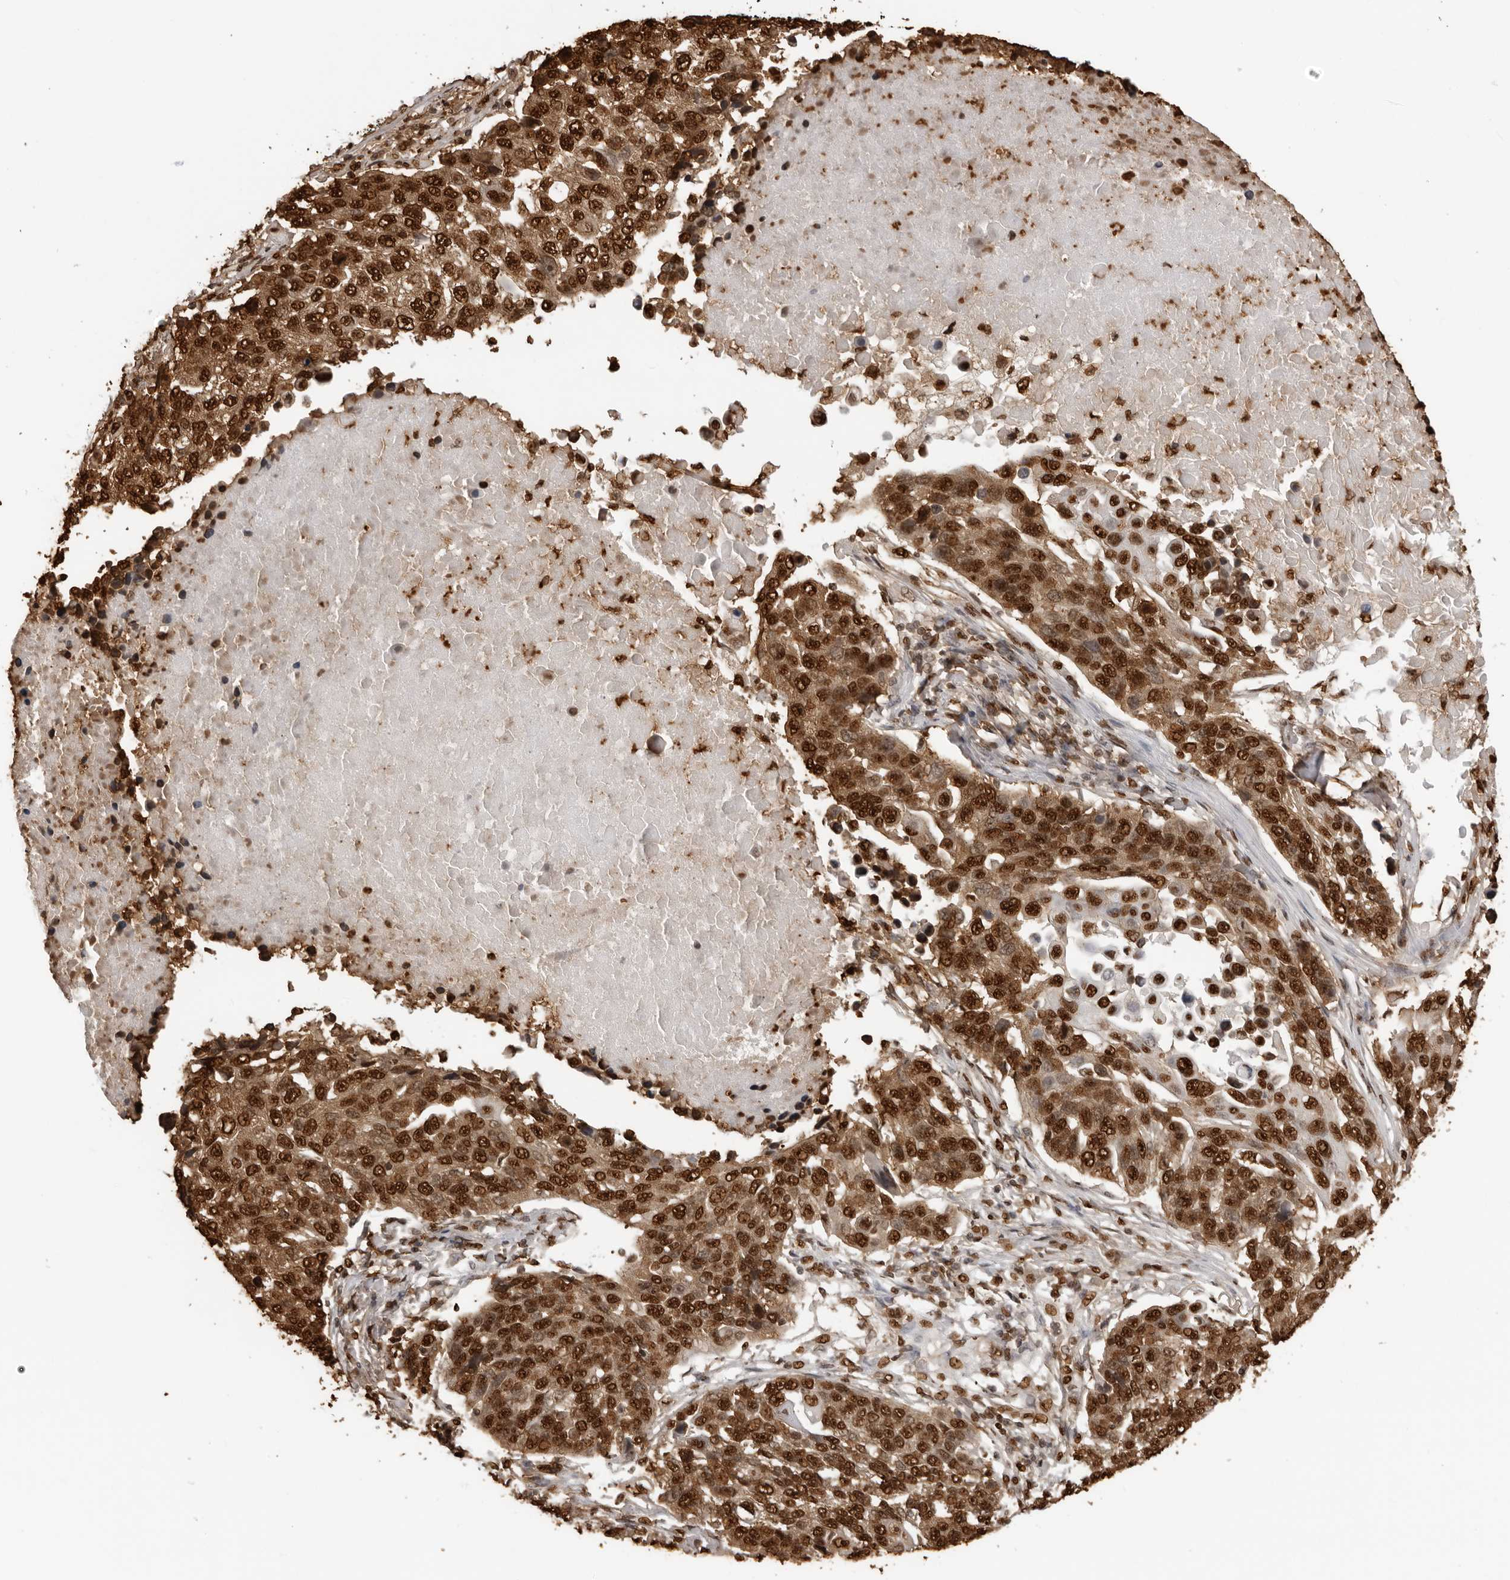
{"staining": {"intensity": "strong", "quantity": ">75%", "location": "cytoplasmic/membranous,nuclear"}, "tissue": "lung cancer", "cell_type": "Tumor cells", "image_type": "cancer", "snomed": [{"axis": "morphology", "description": "Squamous cell carcinoma, NOS"}, {"axis": "topography", "description": "Lung"}], "caption": "Immunohistochemical staining of squamous cell carcinoma (lung) reveals high levels of strong cytoplasmic/membranous and nuclear protein expression in approximately >75% of tumor cells.", "gene": "ZFP91", "patient": {"sex": "male", "age": 66}}